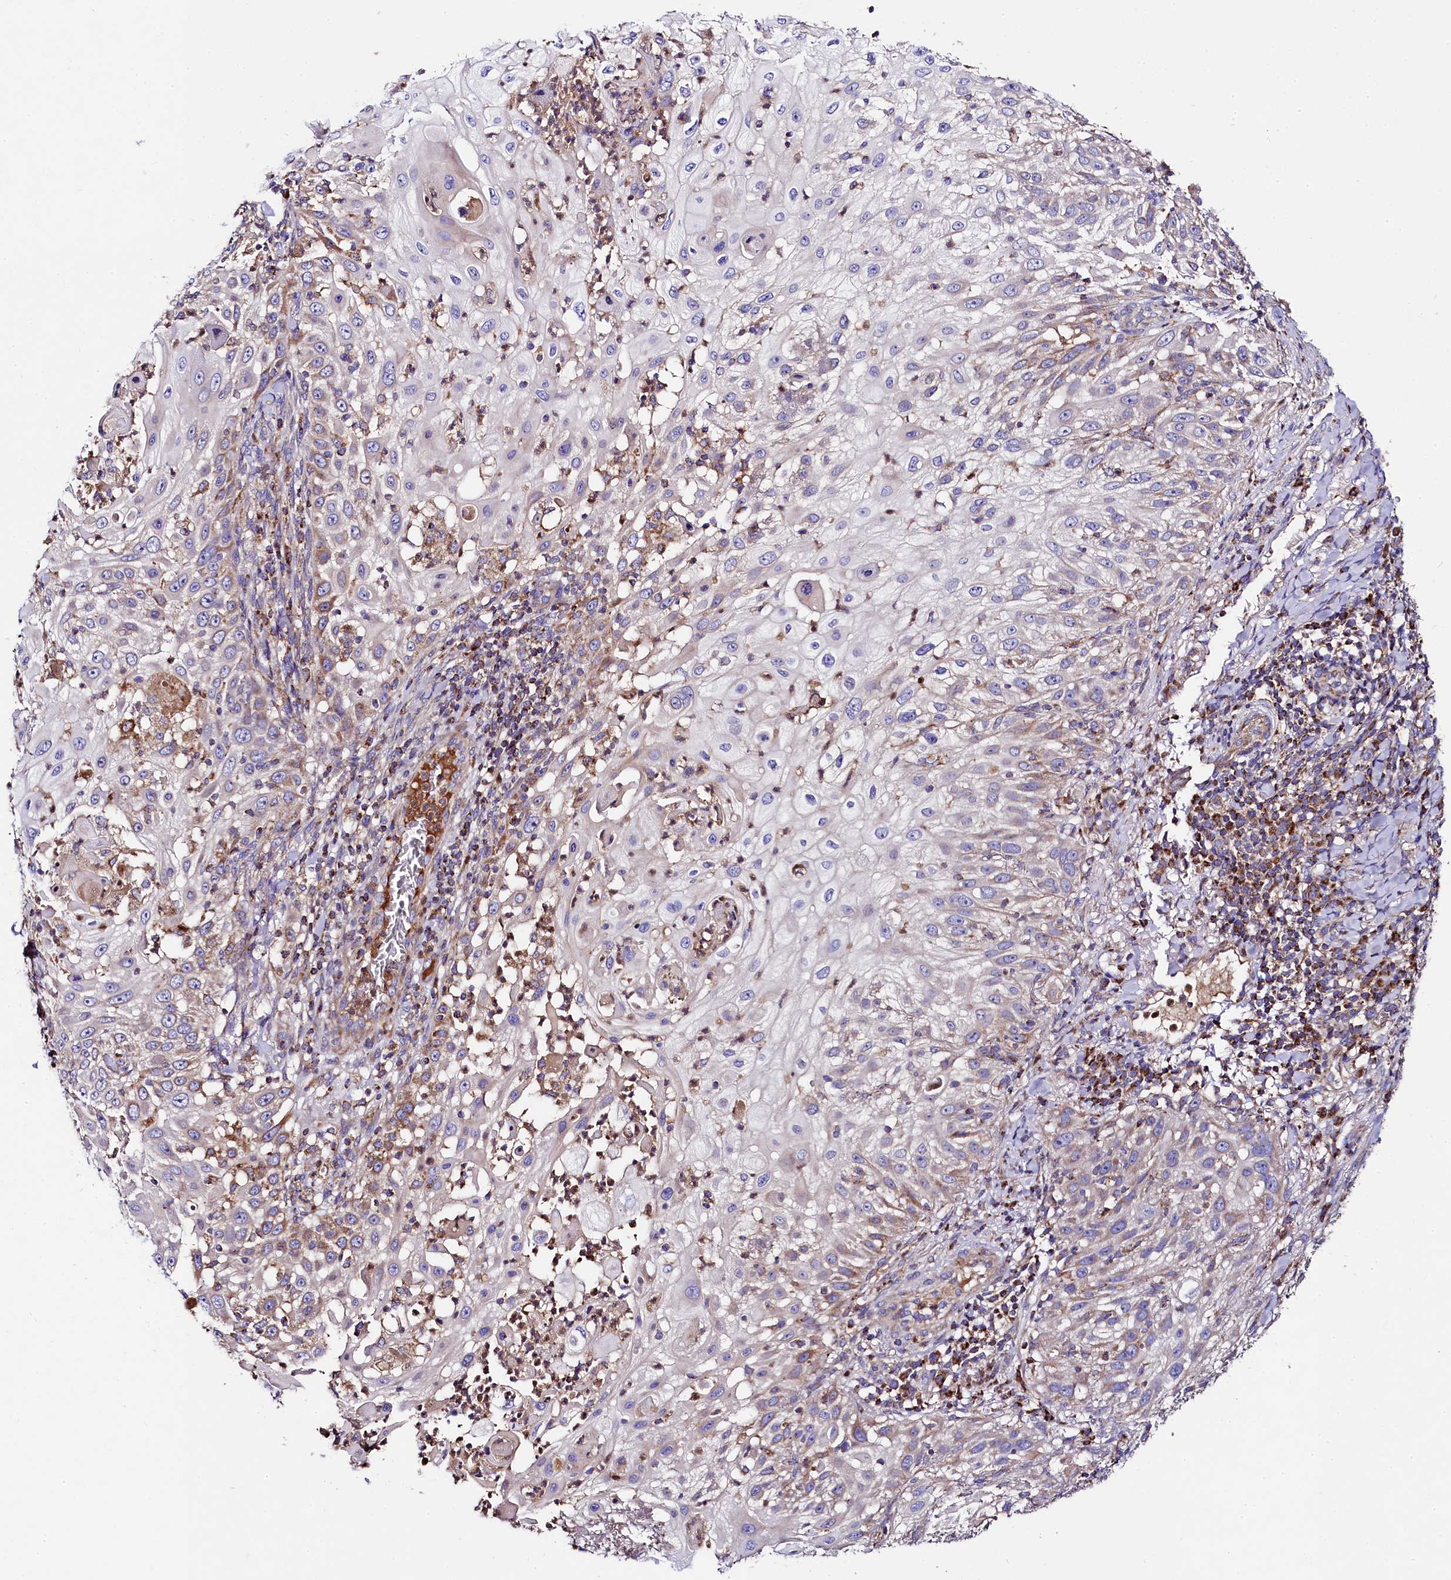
{"staining": {"intensity": "weak", "quantity": "<25%", "location": "cytoplasmic/membranous"}, "tissue": "skin cancer", "cell_type": "Tumor cells", "image_type": "cancer", "snomed": [{"axis": "morphology", "description": "Squamous cell carcinoma, NOS"}, {"axis": "topography", "description": "Skin"}], "caption": "This histopathology image is of skin cancer stained with immunohistochemistry (IHC) to label a protein in brown with the nuclei are counter-stained blue. There is no positivity in tumor cells.", "gene": "CLYBL", "patient": {"sex": "female", "age": 44}}